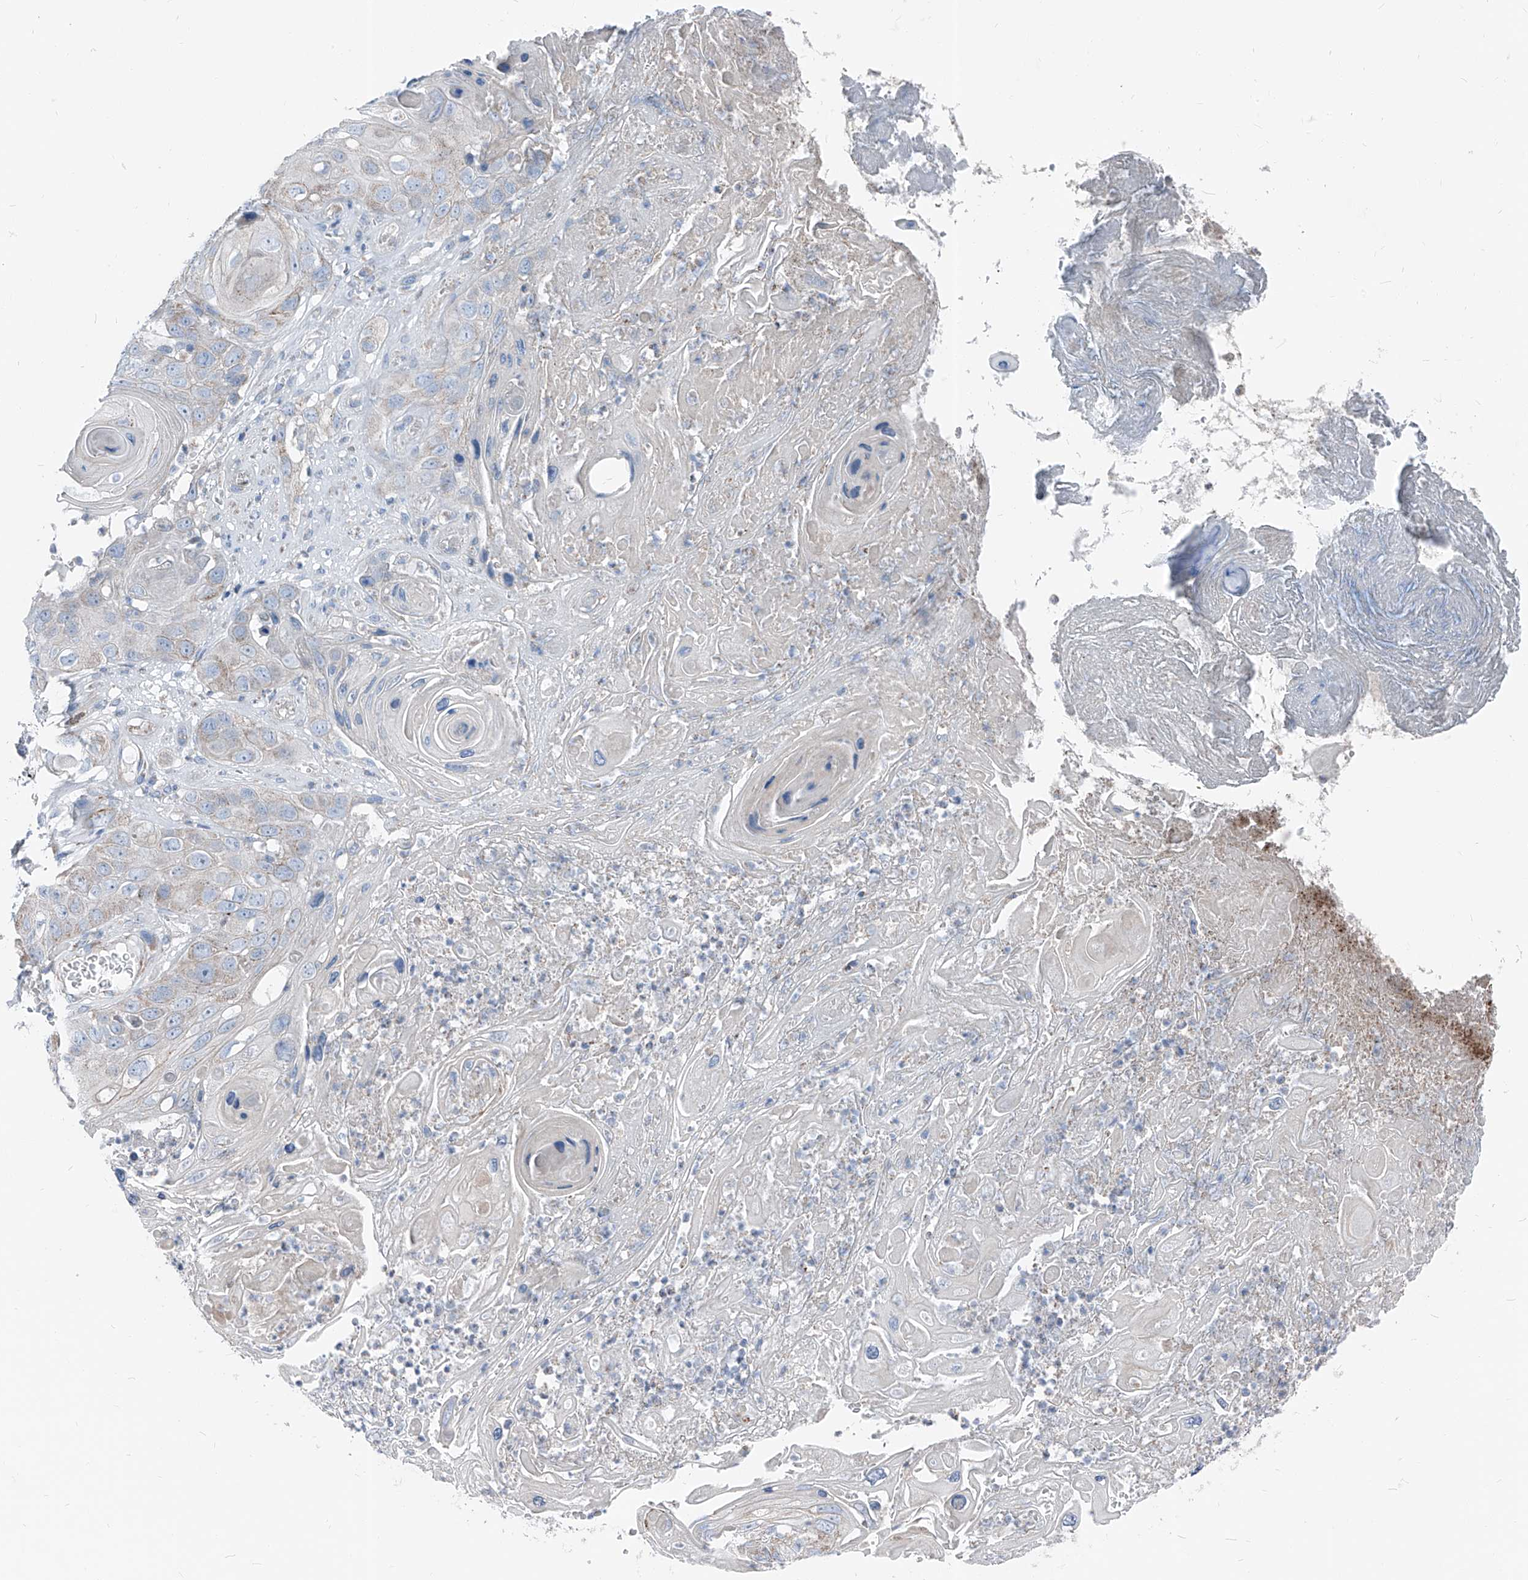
{"staining": {"intensity": "negative", "quantity": "none", "location": "none"}, "tissue": "skin cancer", "cell_type": "Tumor cells", "image_type": "cancer", "snomed": [{"axis": "morphology", "description": "Squamous cell carcinoma, NOS"}, {"axis": "topography", "description": "Skin"}], "caption": "High power microscopy image of an immunohistochemistry (IHC) histopathology image of skin cancer (squamous cell carcinoma), revealing no significant positivity in tumor cells. (Brightfield microscopy of DAB (3,3'-diaminobenzidine) IHC at high magnification).", "gene": "AGPS", "patient": {"sex": "male", "age": 55}}